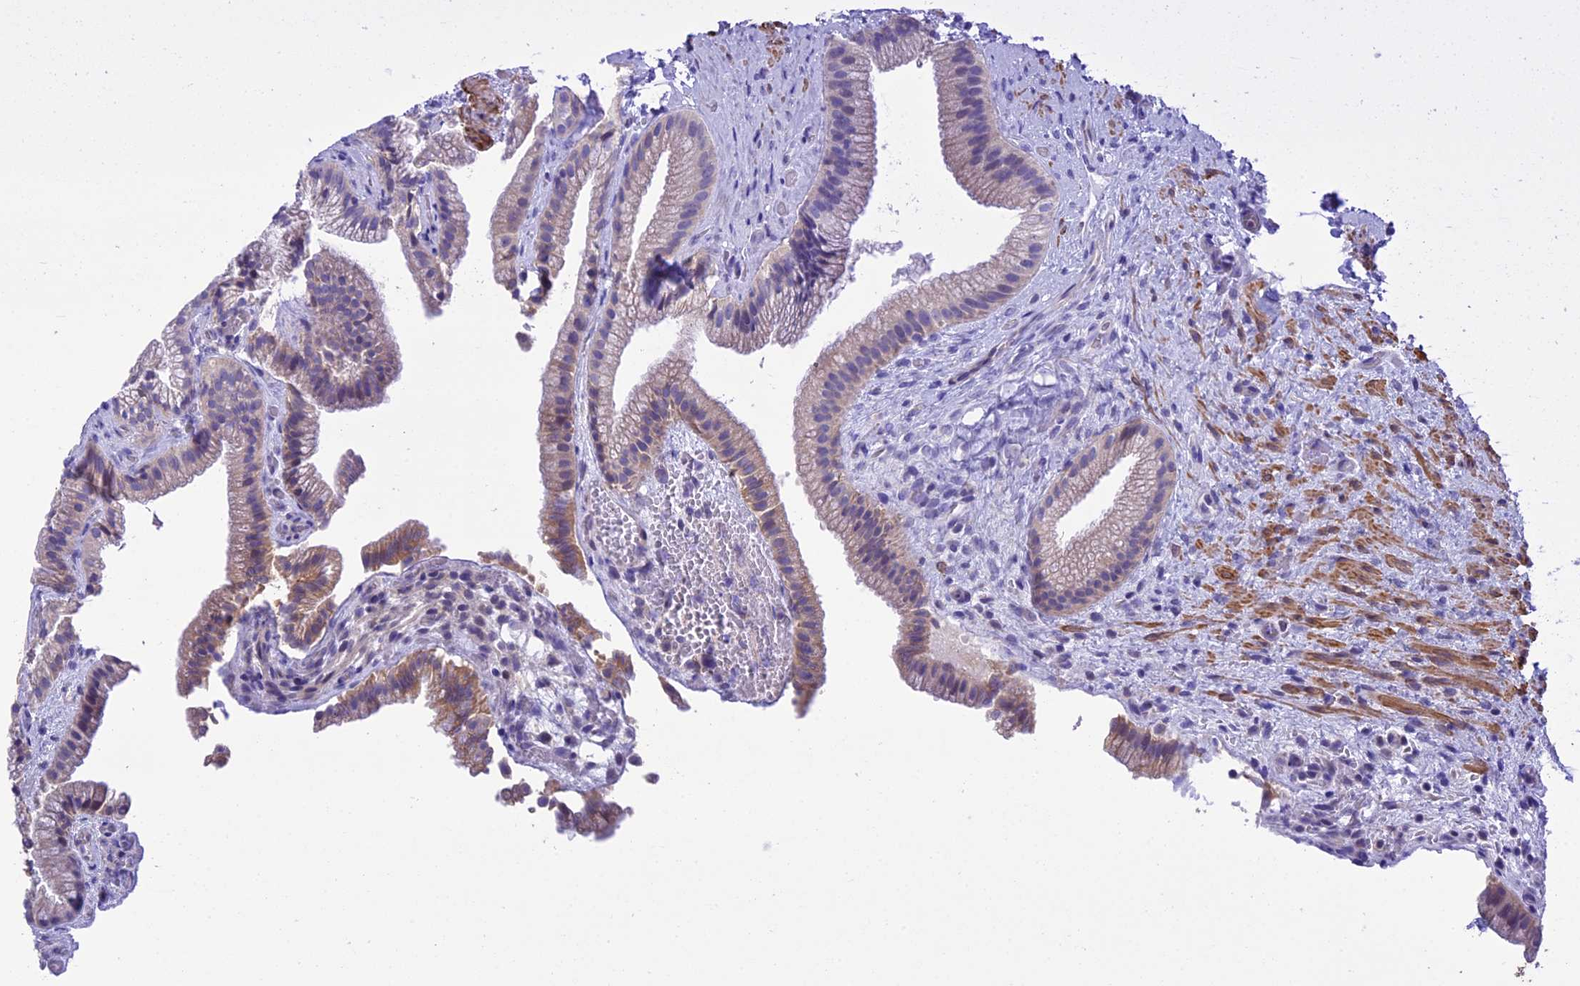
{"staining": {"intensity": "weak", "quantity": "25%-75%", "location": "cytoplasmic/membranous"}, "tissue": "gallbladder", "cell_type": "Glandular cells", "image_type": "normal", "snomed": [{"axis": "morphology", "description": "Normal tissue, NOS"}, {"axis": "morphology", "description": "Inflammation, NOS"}, {"axis": "topography", "description": "Gallbladder"}], "caption": "Immunohistochemical staining of normal gallbladder reveals low levels of weak cytoplasmic/membranous positivity in approximately 25%-75% of glandular cells.", "gene": "IGSF6", "patient": {"sex": "male", "age": 51}}